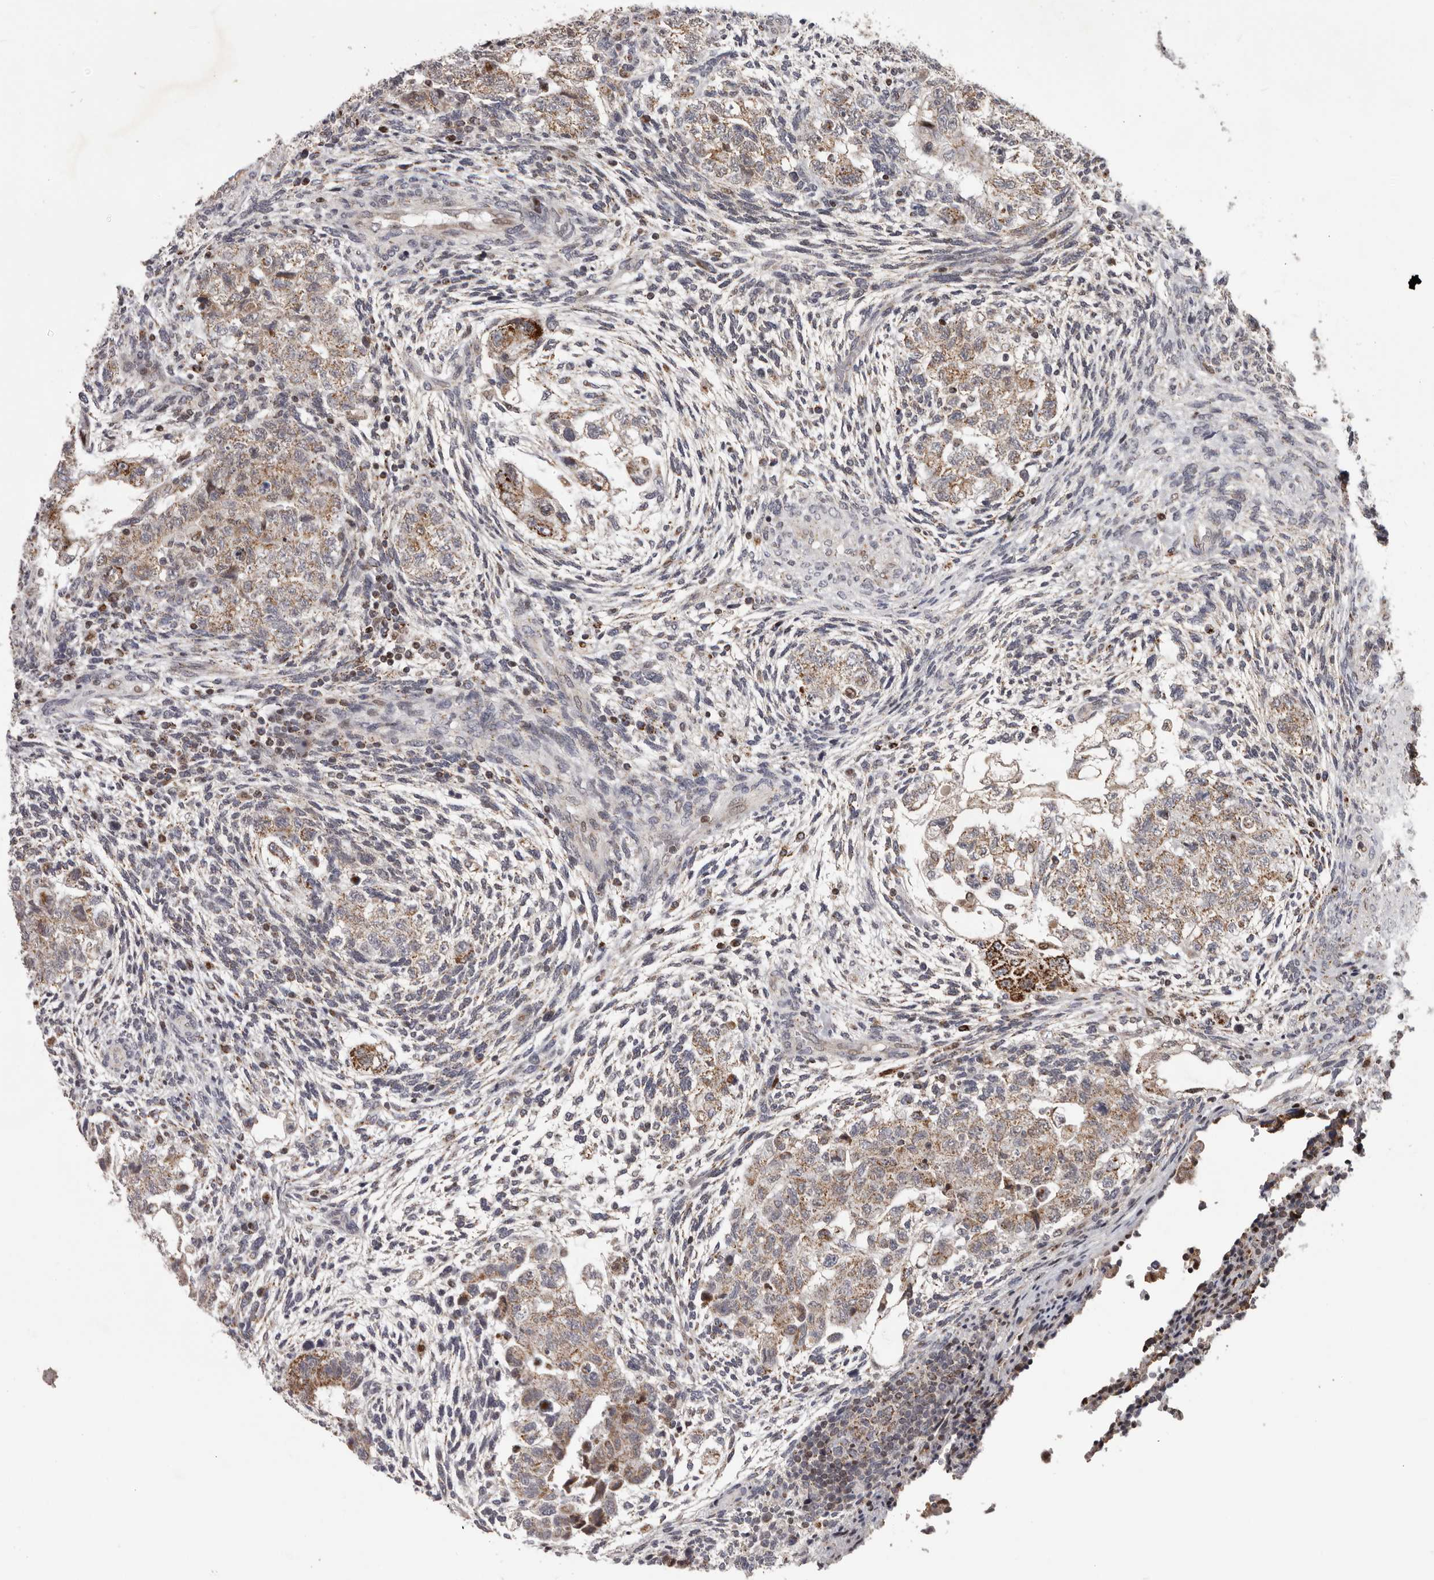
{"staining": {"intensity": "weak", "quantity": ">75%", "location": "cytoplasmic/membranous"}, "tissue": "testis cancer", "cell_type": "Tumor cells", "image_type": "cancer", "snomed": [{"axis": "morphology", "description": "Normal tissue, NOS"}, {"axis": "morphology", "description": "Carcinoma, Embryonal, NOS"}, {"axis": "topography", "description": "Testis"}], "caption": "This micrograph displays immunohistochemistry staining of human testis cancer (embryonal carcinoma), with low weak cytoplasmic/membranous expression in about >75% of tumor cells.", "gene": "C17orf99", "patient": {"sex": "male", "age": 36}}